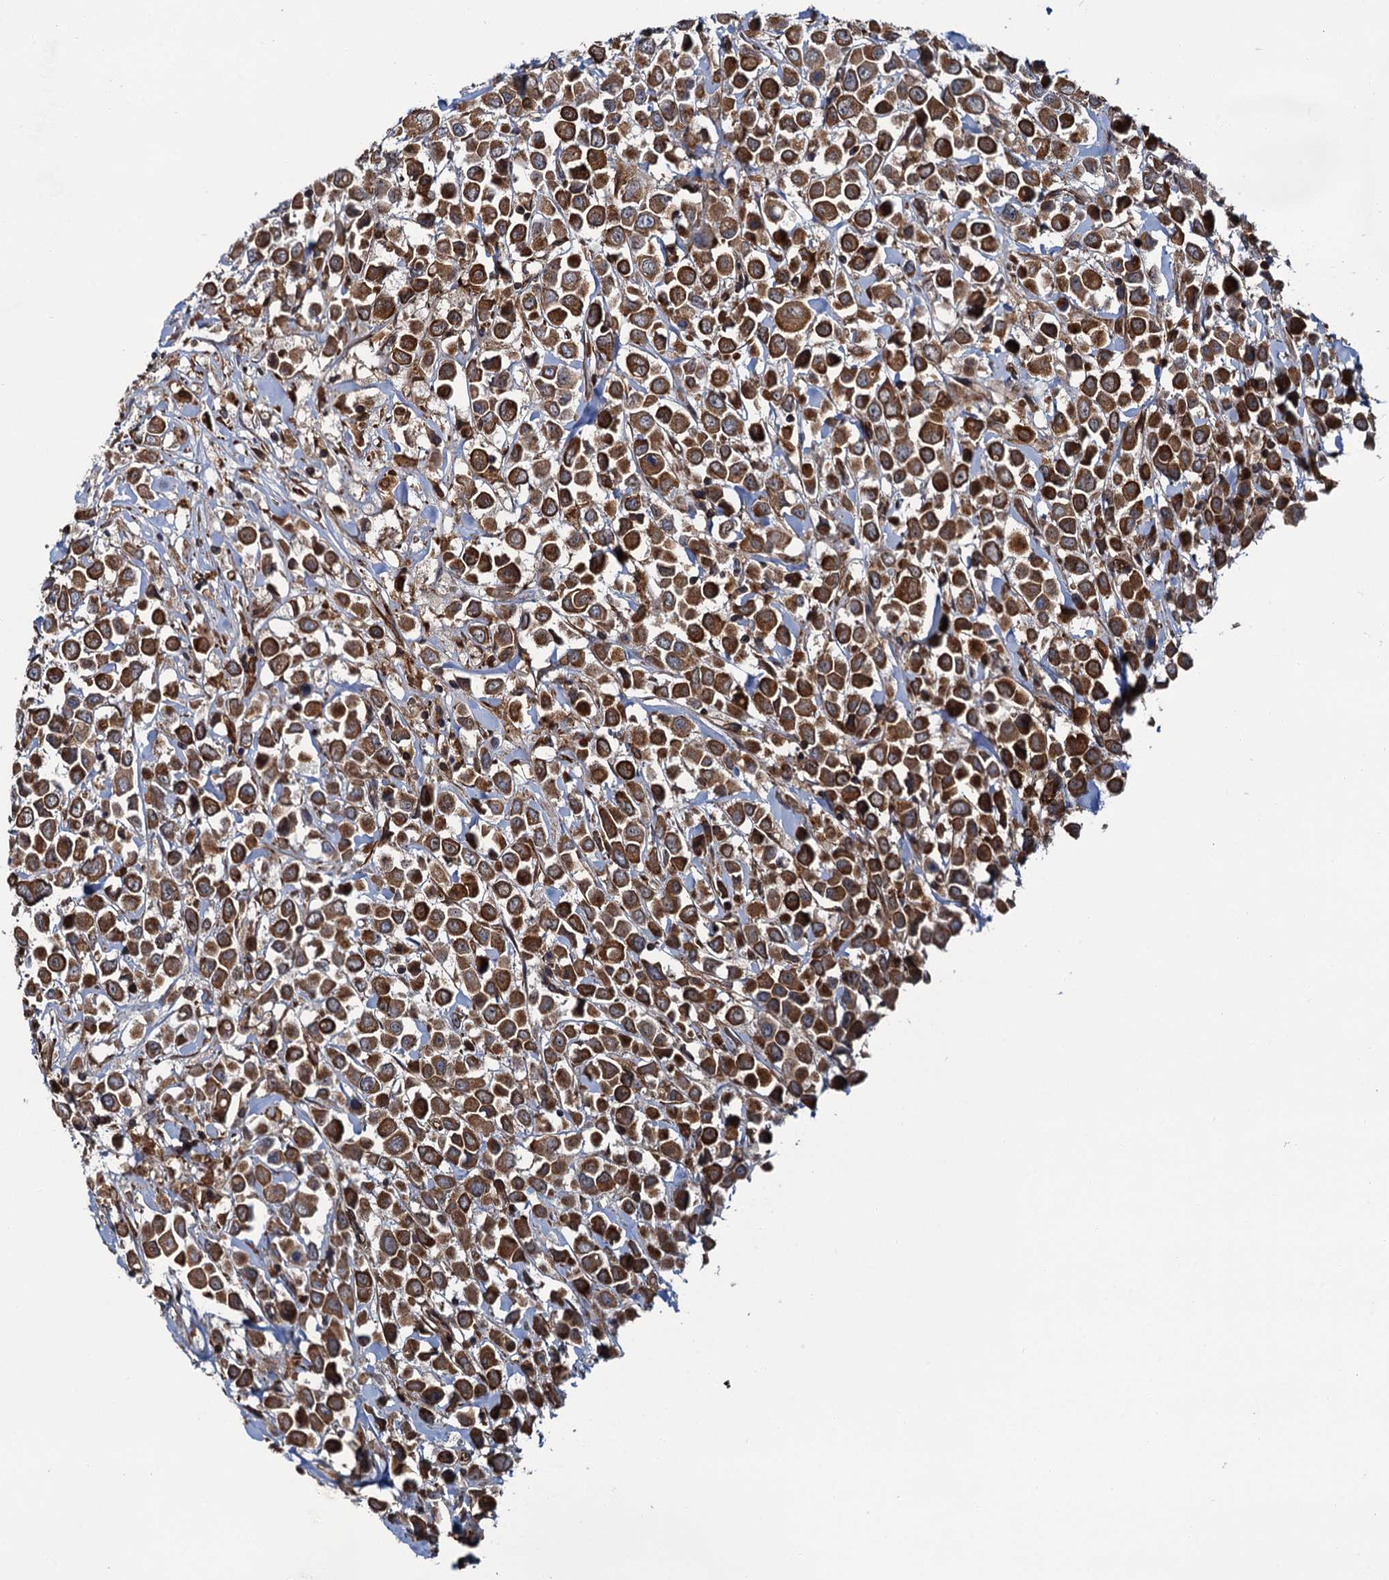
{"staining": {"intensity": "strong", "quantity": ">75%", "location": "cytoplasmic/membranous"}, "tissue": "breast cancer", "cell_type": "Tumor cells", "image_type": "cancer", "snomed": [{"axis": "morphology", "description": "Duct carcinoma"}, {"axis": "topography", "description": "Breast"}], "caption": "This is a photomicrograph of immunohistochemistry (IHC) staining of breast cancer (infiltrating ductal carcinoma), which shows strong staining in the cytoplasmic/membranous of tumor cells.", "gene": "ZFYVE19", "patient": {"sex": "female", "age": 61}}